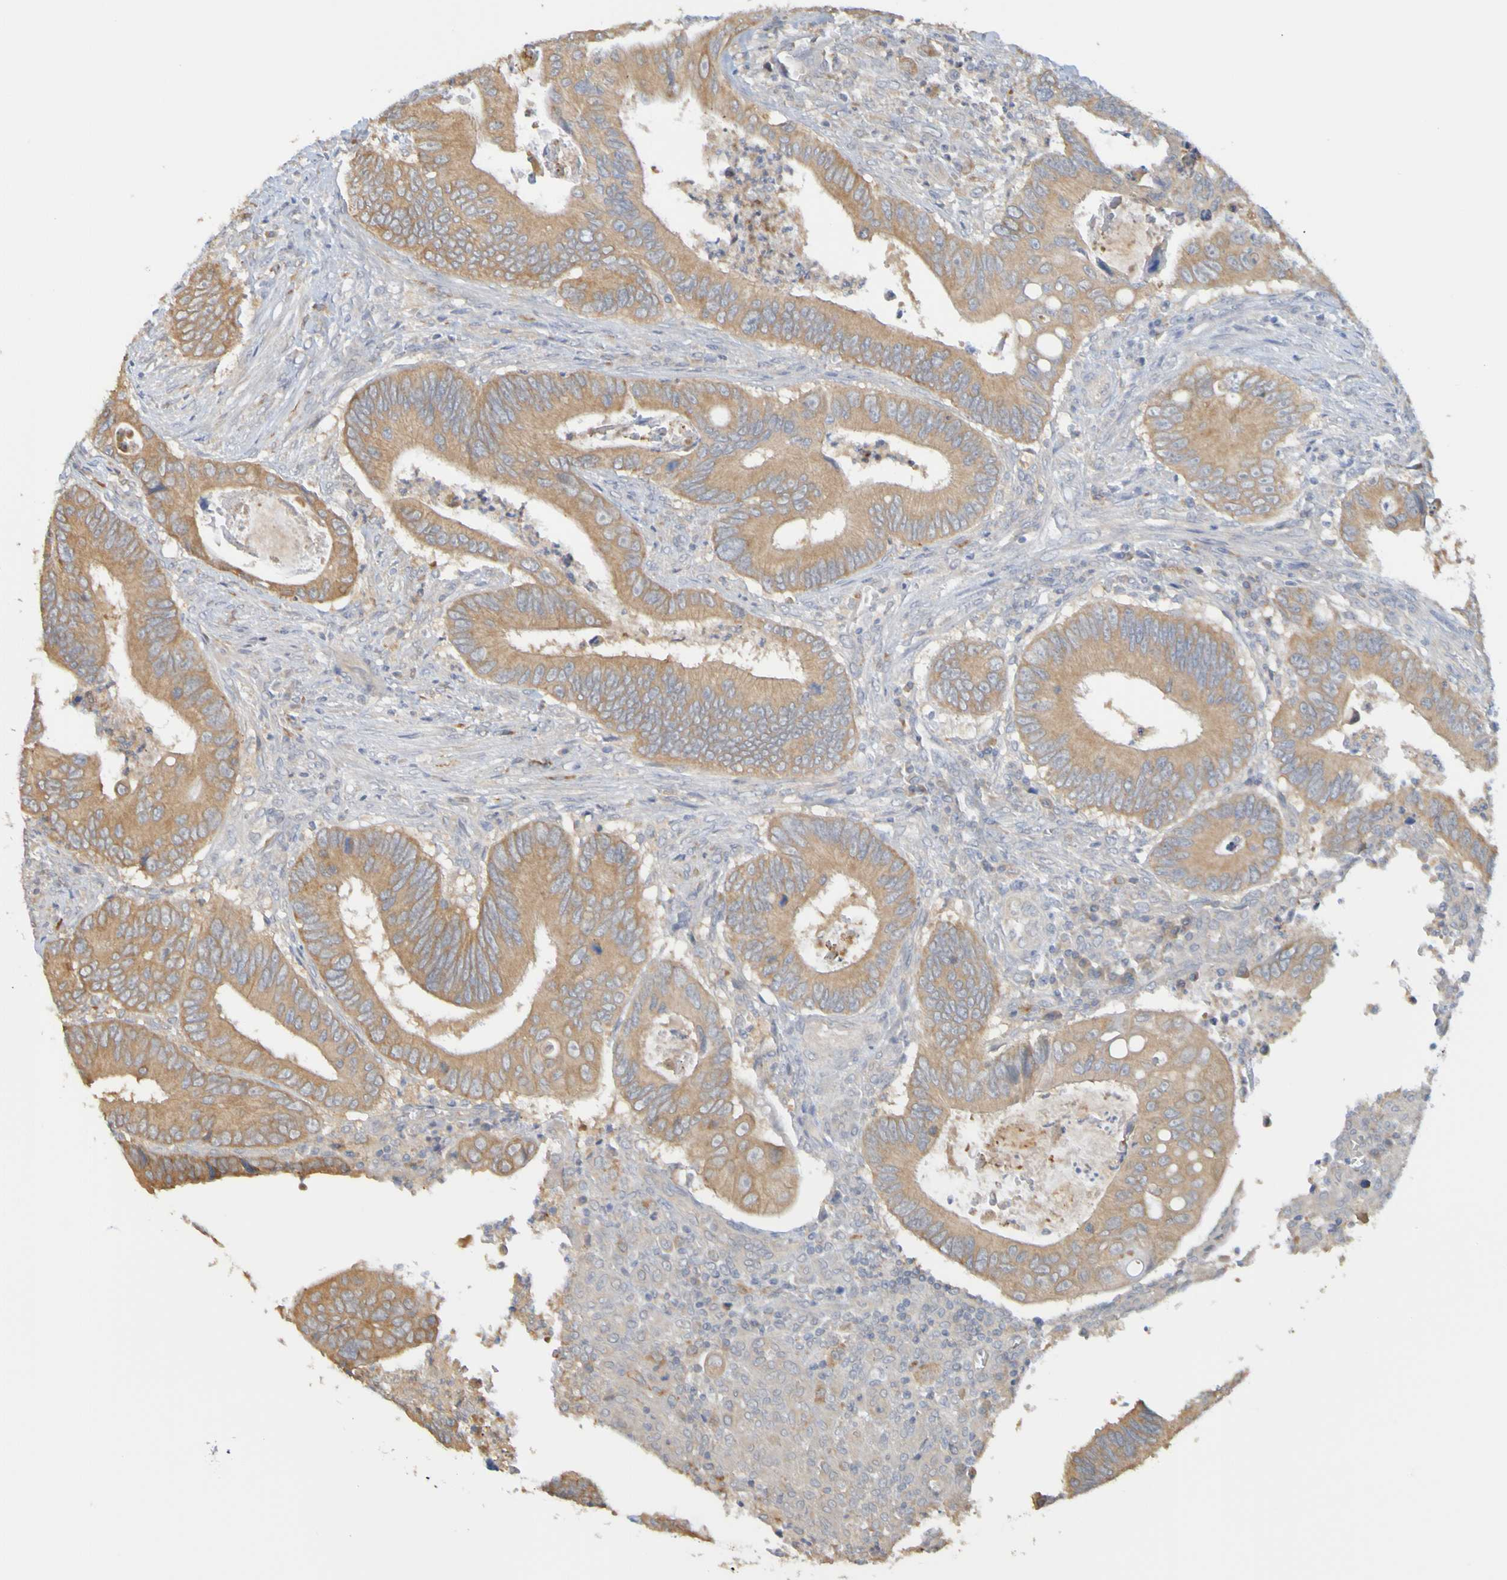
{"staining": {"intensity": "moderate", "quantity": ">75%", "location": "cytoplasmic/membranous"}, "tissue": "colorectal cancer", "cell_type": "Tumor cells", "image_type": "cancer", "snomed": [{"axis": "morphology", "description": "Inflammation, NOS"}, {"axis": "morphology", "description": "Adenocarcinoma, NOS"}, {"axis": "topography", "description": "Colon"}], "caption": "Immunohistochemical staining of colorectal adenocarcinoma demonstrates medium levels of moderate cytoplasmic/membranous protein expression in about >75% of tumor cells.", "gene": "NAV2", "patient": {"sex": "male", "age": 72}}